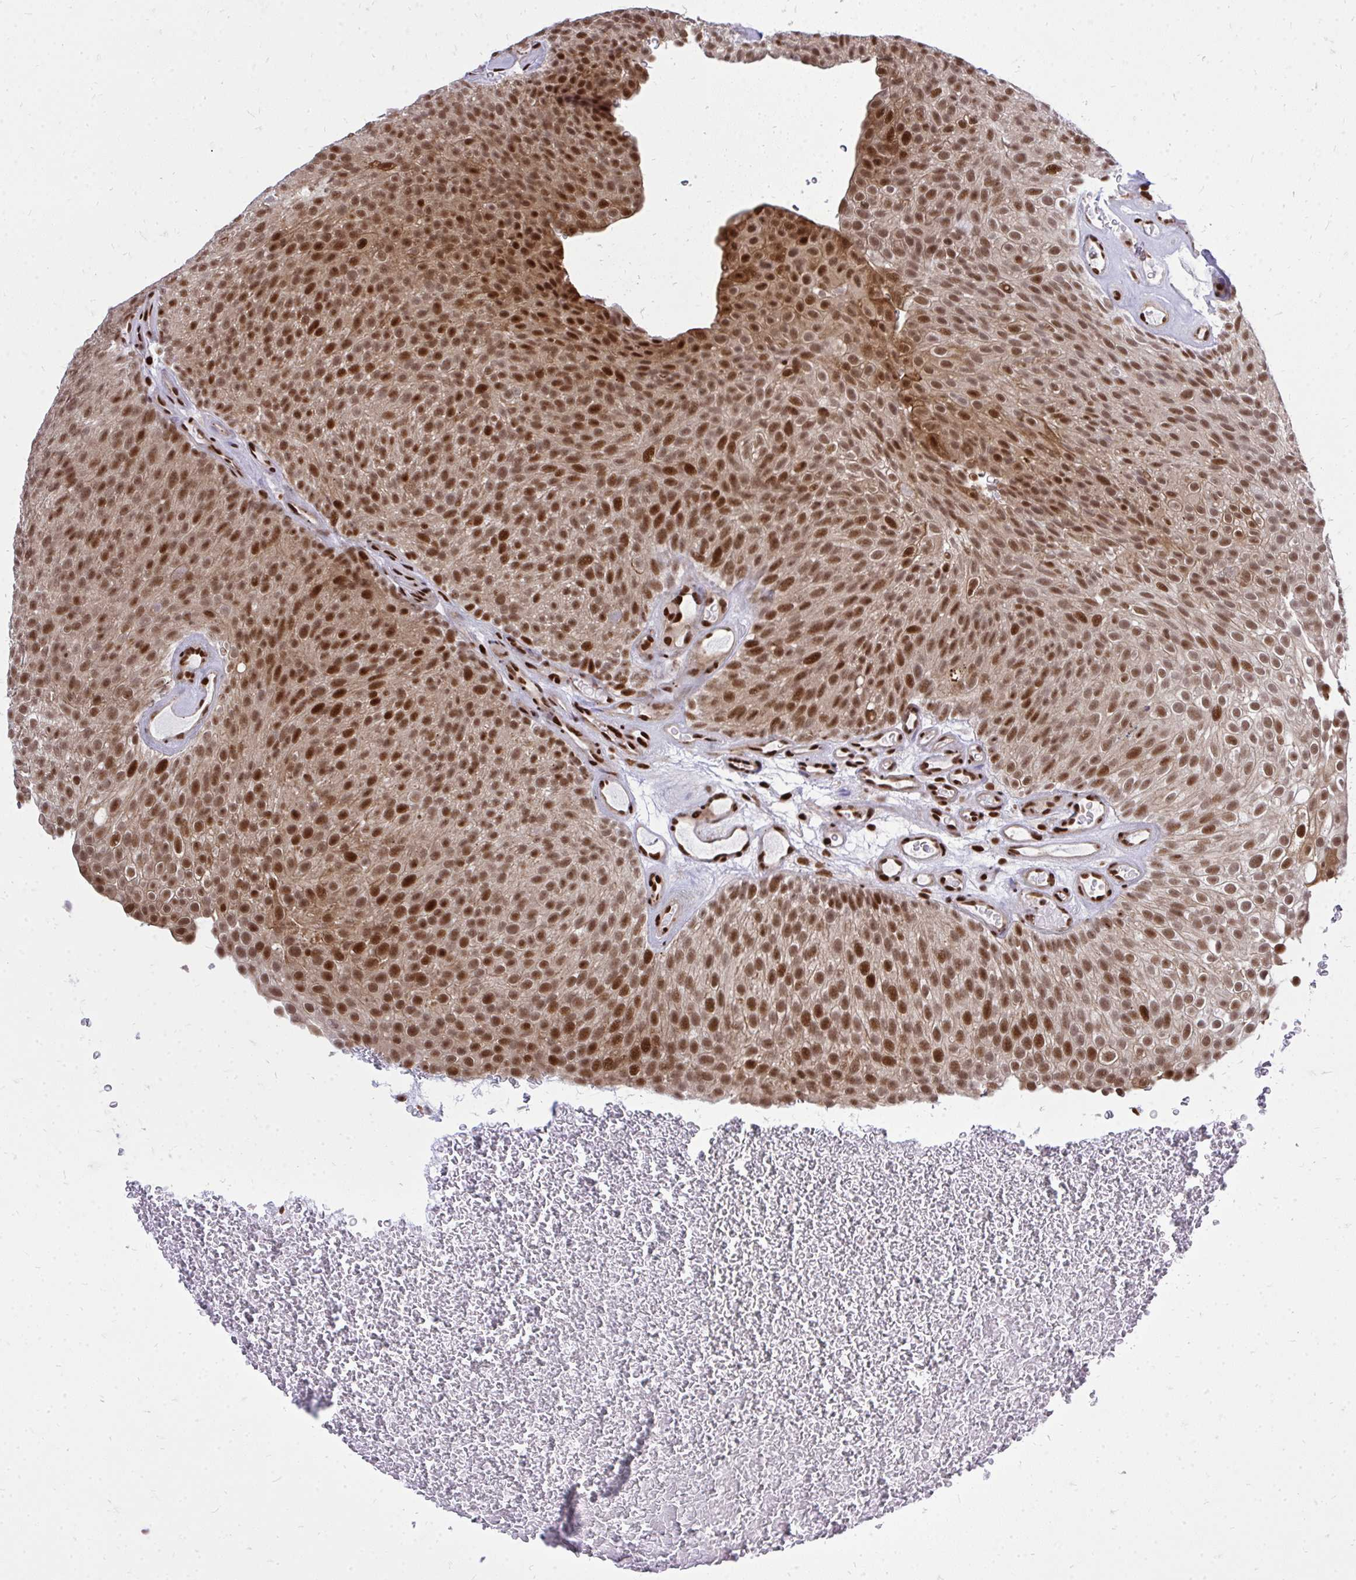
{"staining": {"intensity": "strong", "quantity": ">75%", "location": "nuclear"}, "tissue": "urothelial cancer", "cell_type": "Tumor cells", "image_type": "cancer", "snomed": [{"axis": "morphology", "description": "Urothelial carcinoma, Low grade"}, {"axis": "topography", "description": "Urinary bladder"}], "caption": "Immunohistochemical staining of urothelial cancer reveals strong nuclear protein positivity in approximately >75% of tumor cells.", "gene": "TBL1Y", "patient": {"sex": "male", "age": 78}}